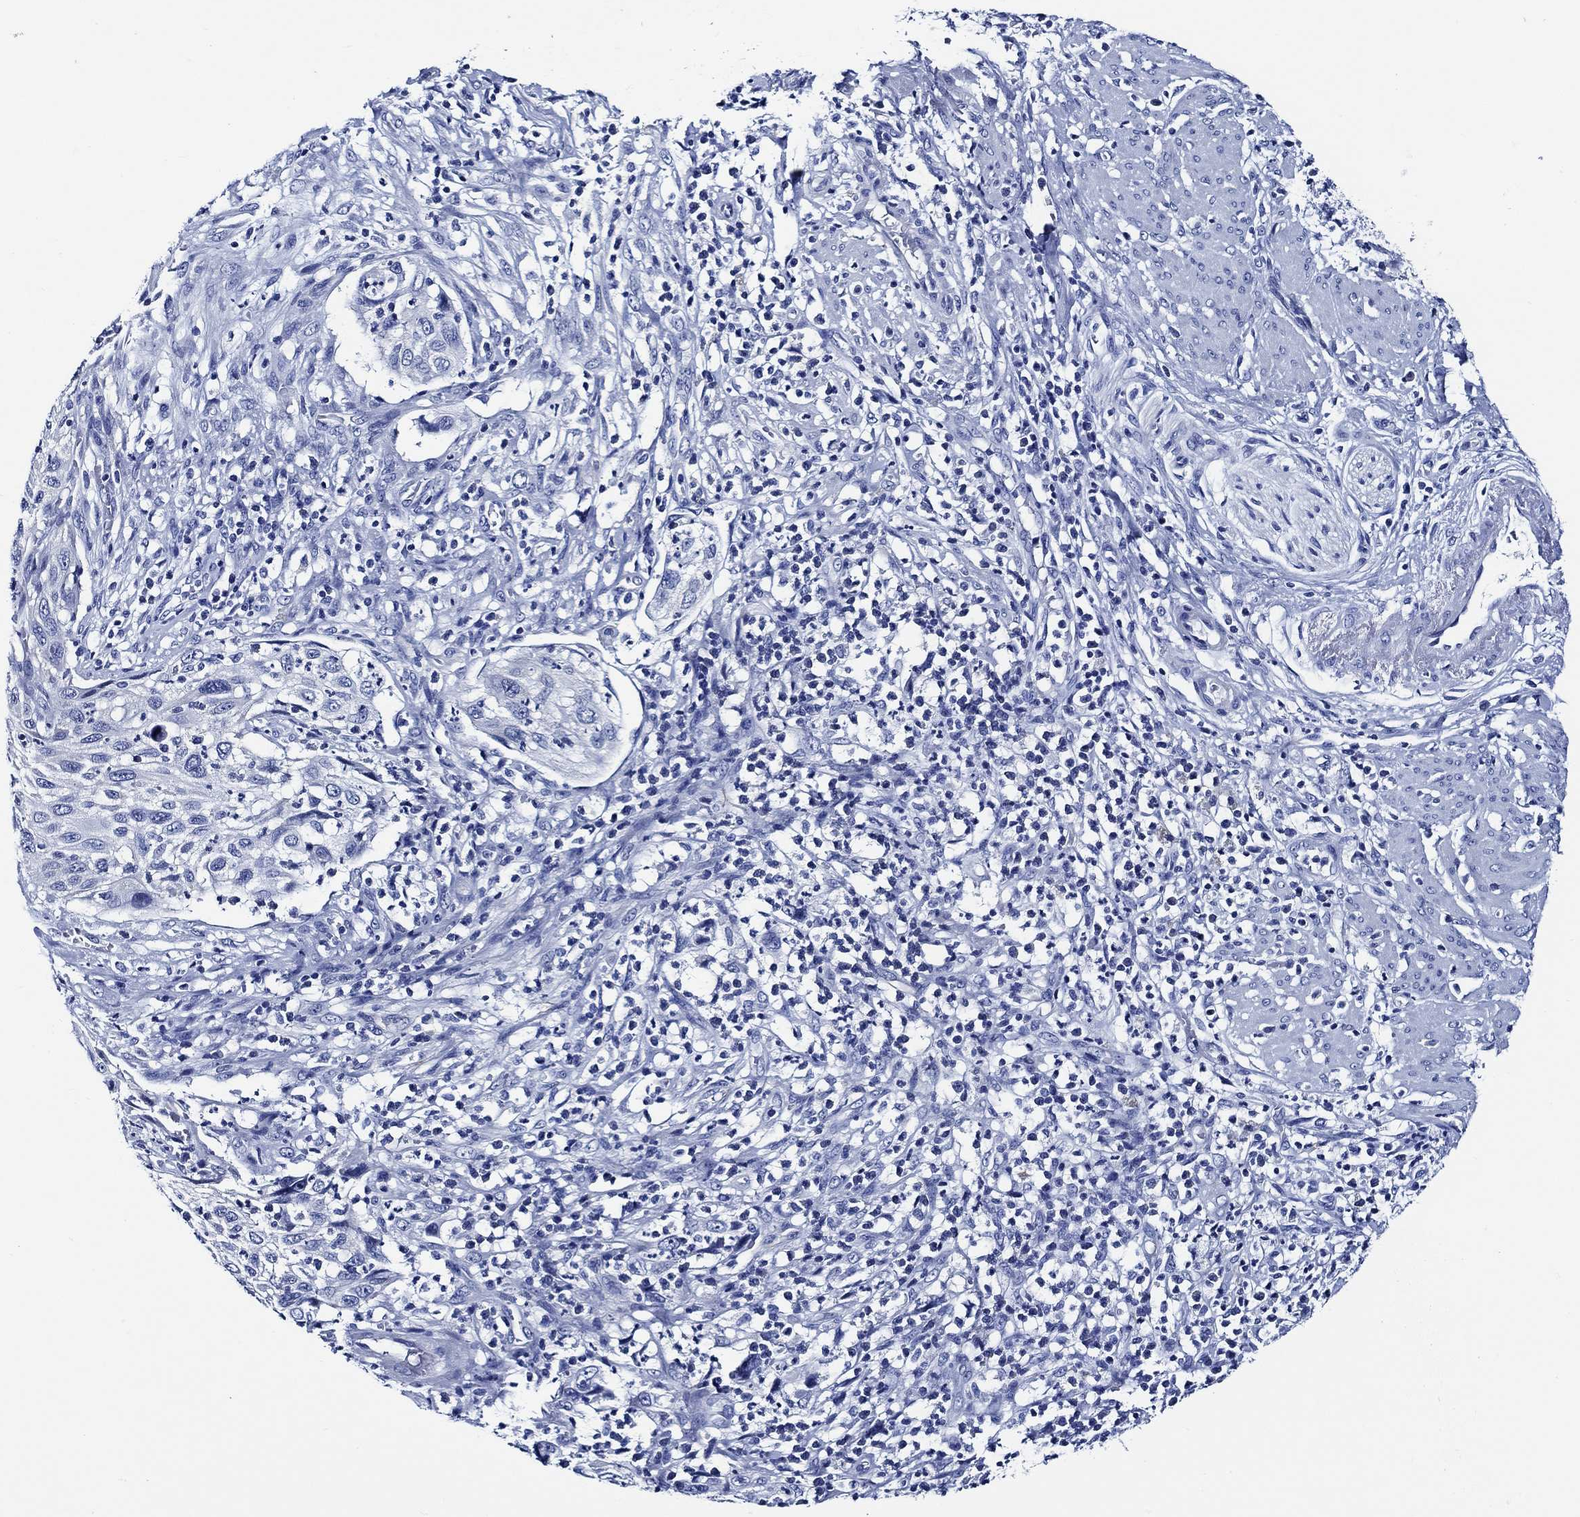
{"staining": {"intensity": "negative", "quantity": "none", "location": "none"}, "tissue": "cervical cancer", "cell_type": "Tumor cells", "image_type": "cancer", "snomed": [{"axis": "morphology", "description": "Squamous cell carcinoma, NOS"}, {"axis": "topography", "description": "Cervix"}], "caption": "Immunohistochemistry of cervical cancer (squamous cell carcinoma) demonstrates no positivity in tumor cells.", "gene": "WDR62", "patient": {"sex": "female", "age": 70}}